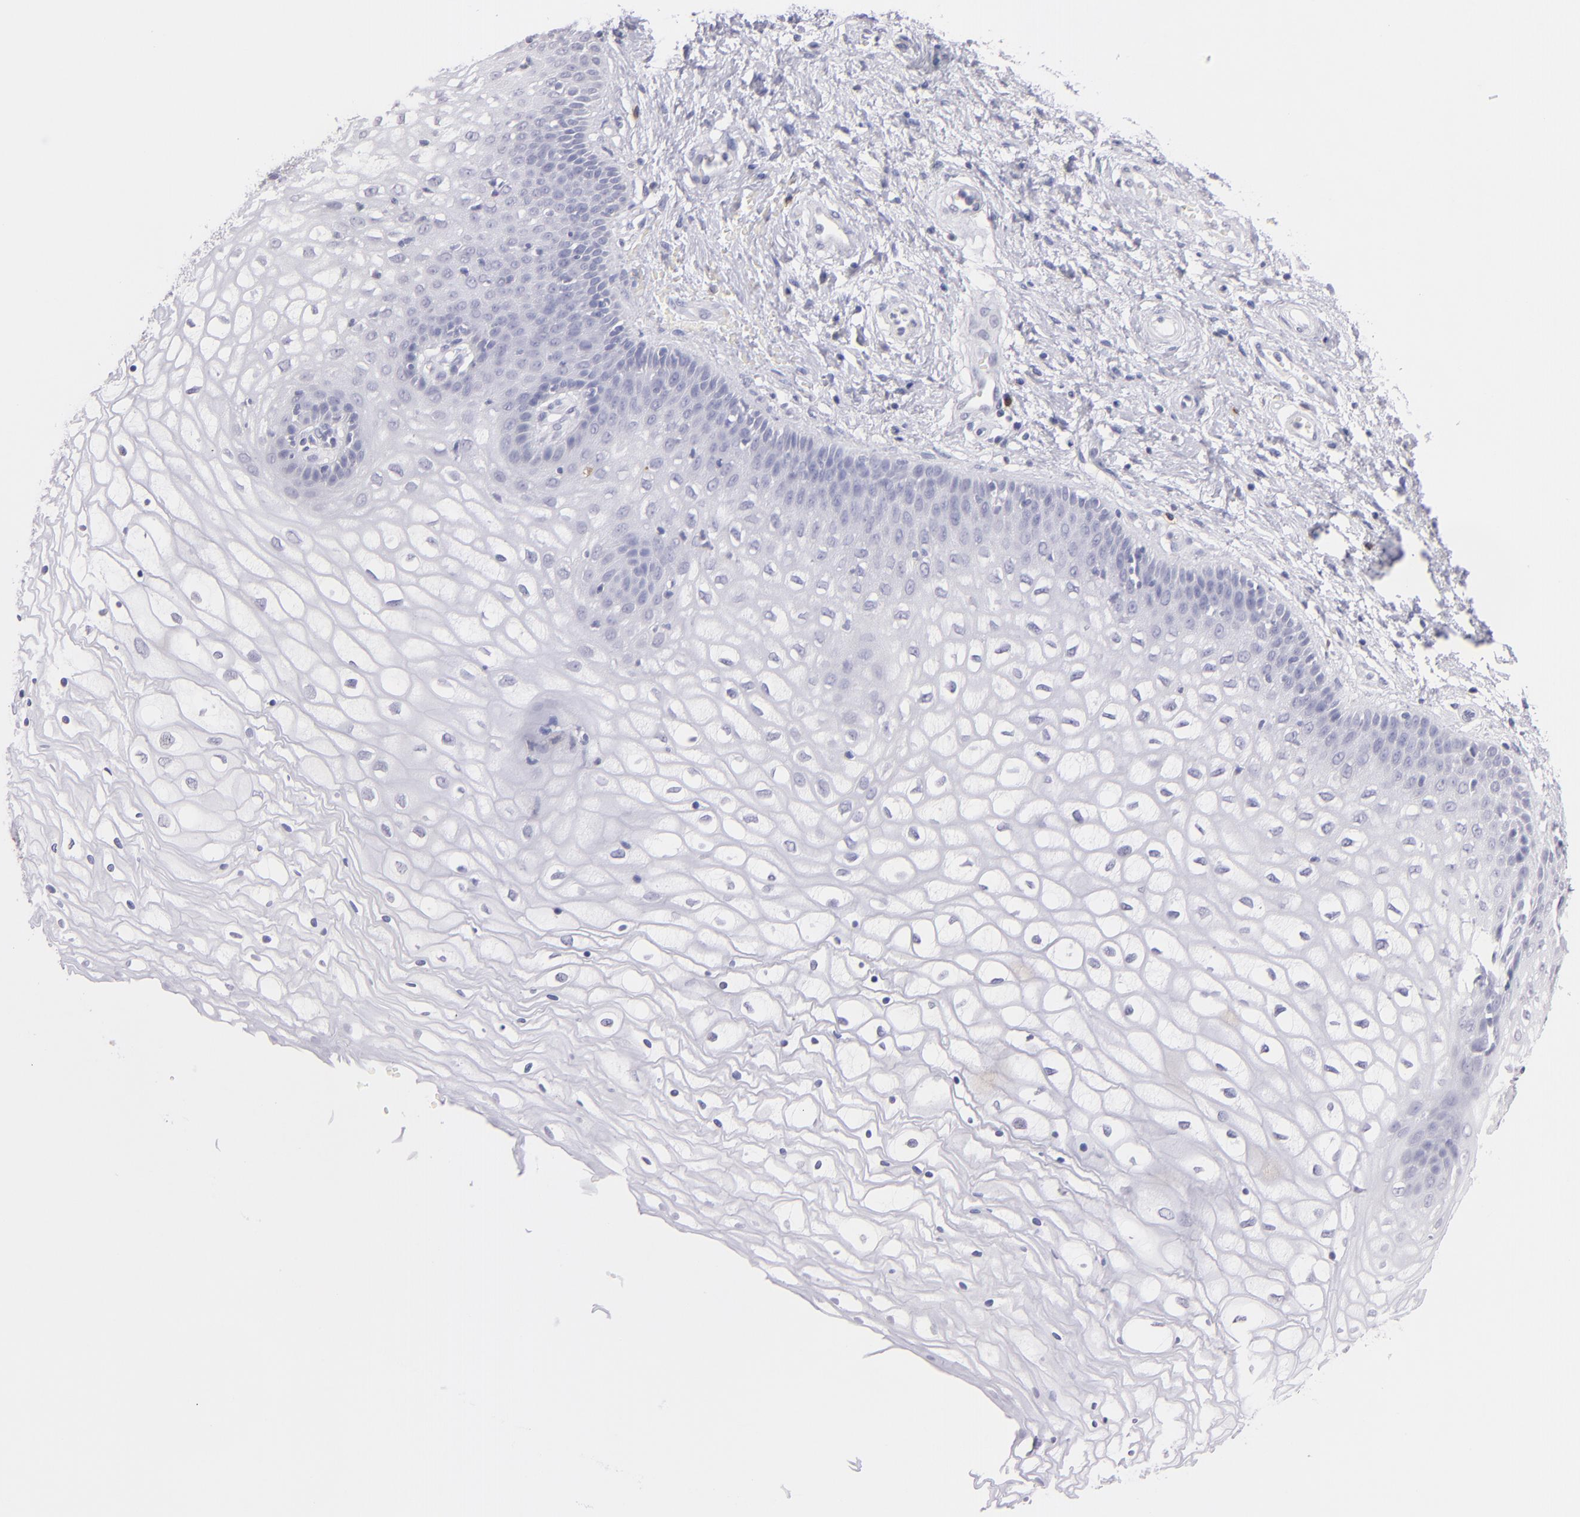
{"staining": {"intensity": "negative", "quantity": "none", "location": "none"}, "tissue": "vagina", "cell_type": "Squamous epithelial cells", "image_type": "normal", "snomed": [{"axis": "morphology", "description": "Normal tissue, NOS"}, {"axis": "topography", "description": "Vagina"}], "caption": "DAB (3,3'-diaminobenzidine) immunohistochemical staining of benign human vagina shows no significant expression in squamous epithelial cells.", "gene": "IL2RA", "patient": {"sex": "female", "age": 34}}